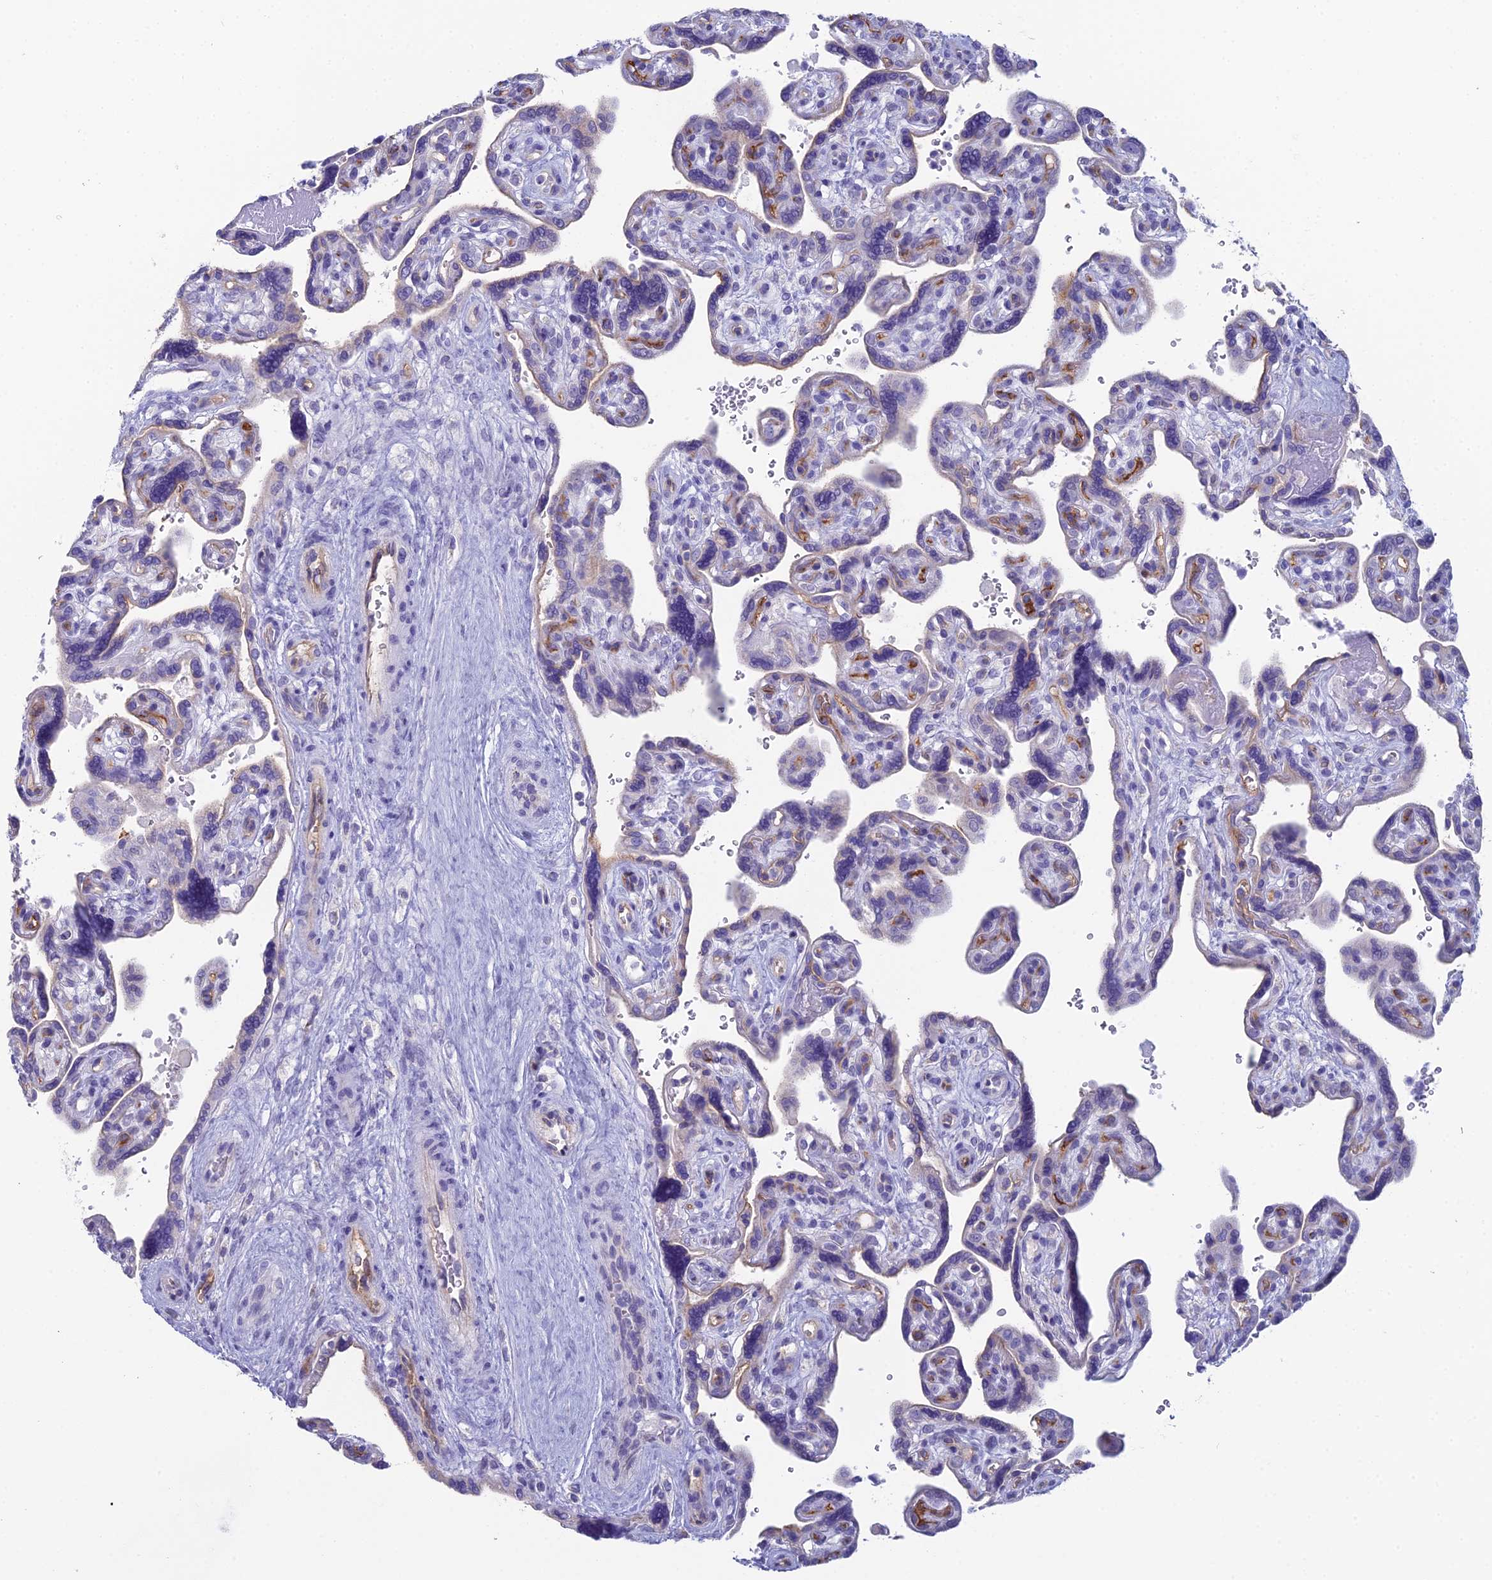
{"staining": {"intensity": "moderate", "quantity": "<25%", "location": "cytoplasmic/membranous"}, "tissue": "placenta", "cell_type": "Trophoblastic cells", "image_type": "normal", "snomed": [{"axis": "morphology", "description": "Normal tissue, NOS"}, {"axis": "topography", "description": "Placenta"}], "caption": "Approximately <25% of trophoblastic cells in benign placenta show moderate cytoplasmic/membranous protein staining as visualized by brown immunohistochemical staining.", "gene": "ACE", "patient": {"sex": "female", "age": 39}}